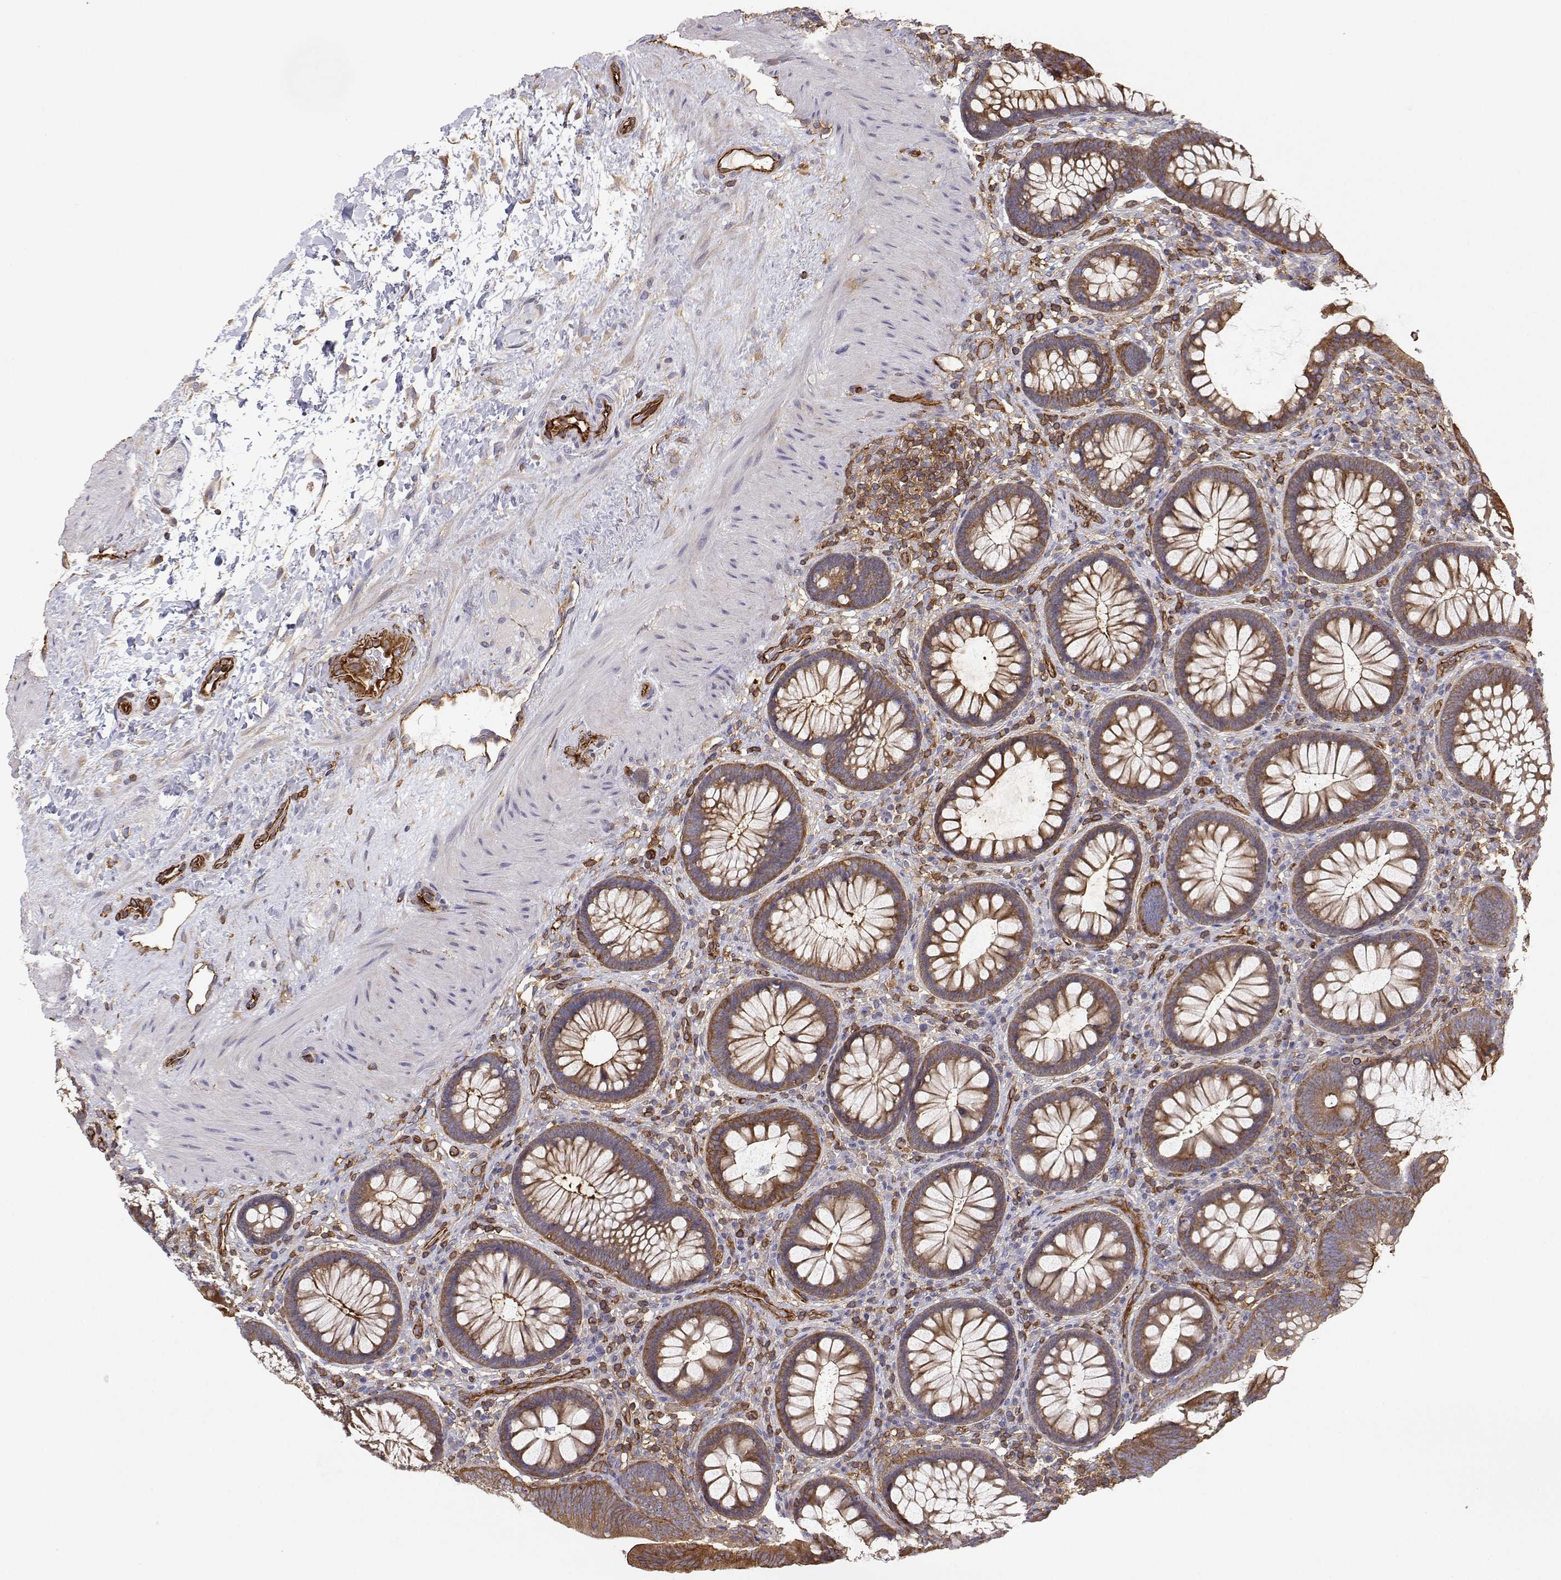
{"staining": {"intensity": "strong", "quantity": "25%-75%", "location": "cytoplasmic/membranous"}, "tissue": "colon", "cell_type": "Endothelial cells", "image_type": "normal", "snomed": [{"axis": "morphology", "description": "Normal tissue, NOS"}, {"axis": "morphology", "description": "Adenoma, NOS"}, {"axis": "topography", "description": "Soft tissue"}, {"axis": "topography", "description": "Colon"}], "caption": "The immunohistochemical stain shows strong cytoplasmic/membranous expression in endothelial cells of unremarkable colon. (DAB (3,3'-diaminobenzidine) = brown stain, brightfield microscopy at high magnification).", "gene": "MYH9", "patient": {"sex": "male", "age": 47}}